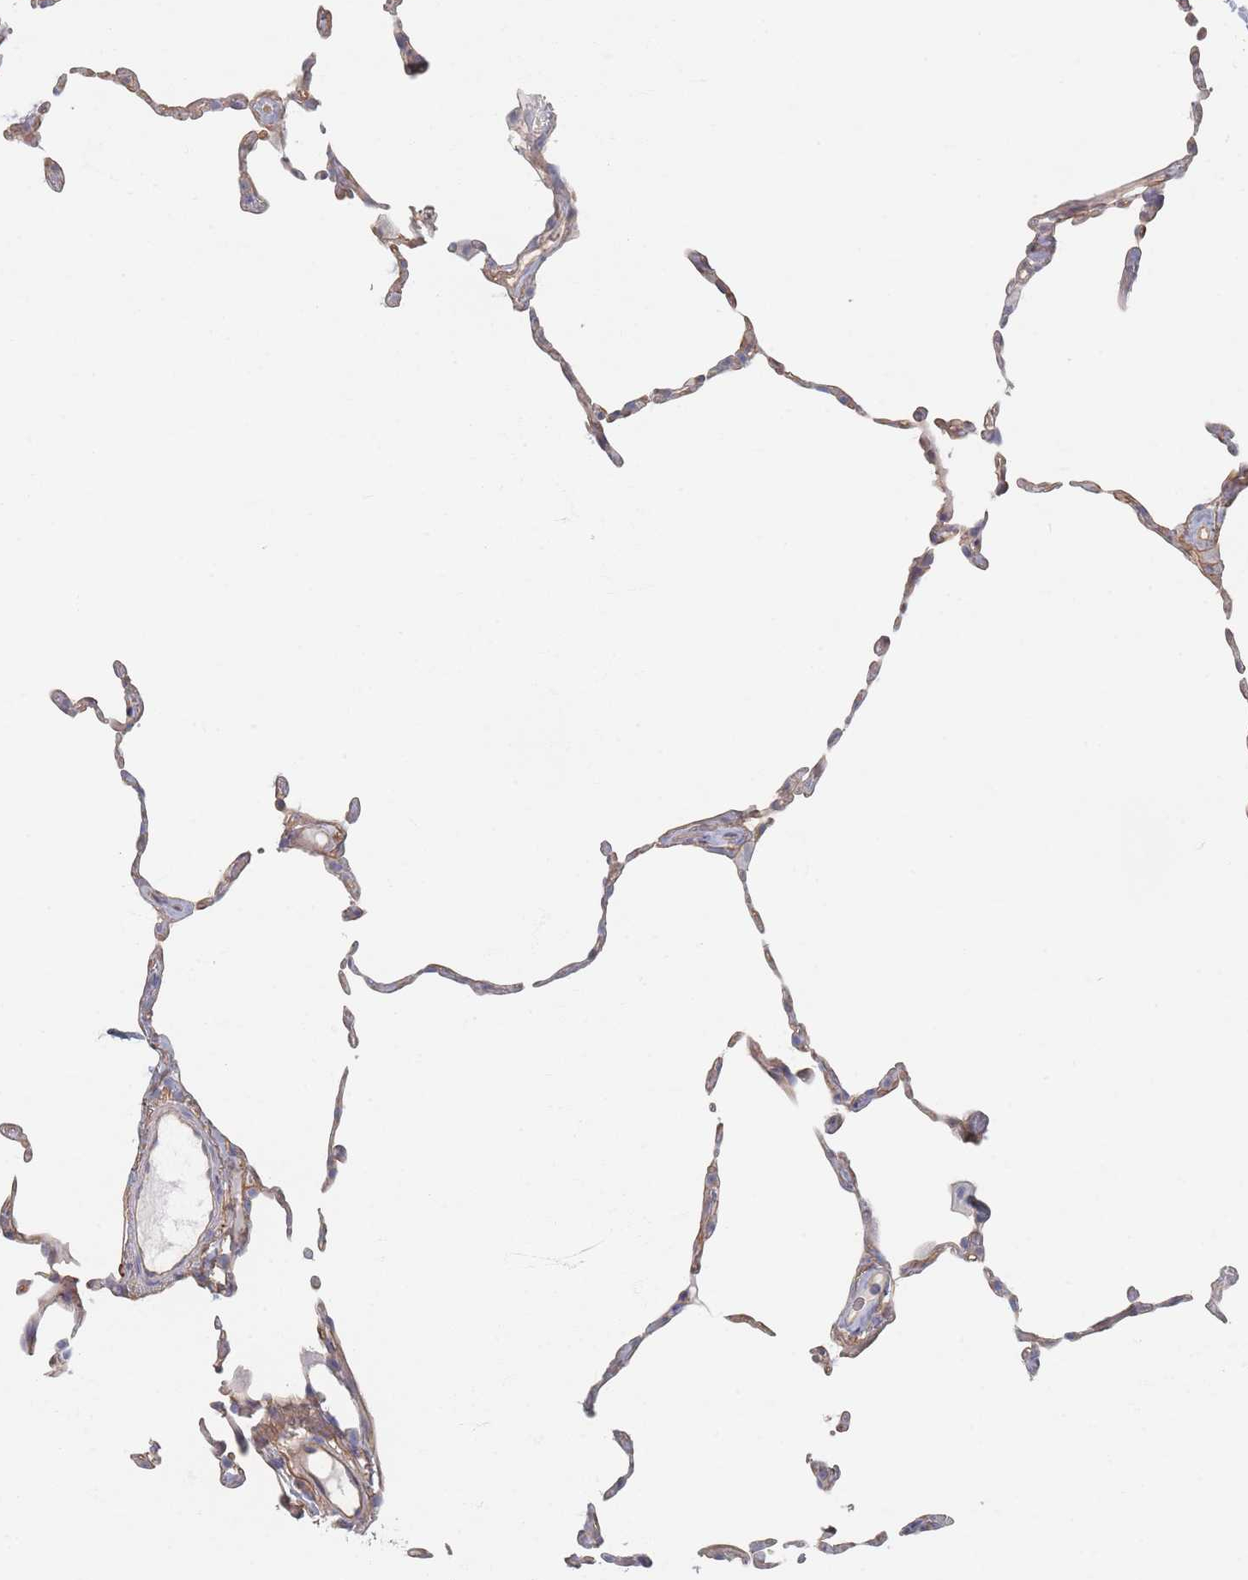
{"staining": {"intensity": "weak", "quantity": "25%-75%", "location": "cytoplasmic/membranous"}, "tissue": "lung", "cell_type": "Alveolar cells", "image_type": "normal", "snomed": [{"axis": "morphology", "description": "Normal tissue, NOS"}, {"axis": "topography", "description": "Lung"}], "caption": "Immunohistochemical staining of unremarkable human lung exhibits 25%-75% levels of weak cytoplasmic/membranous protein staining in about 25%-75% of alveolar cells.", "gene": "GNB1", "patient": {"sex": "female", "age": 57}}